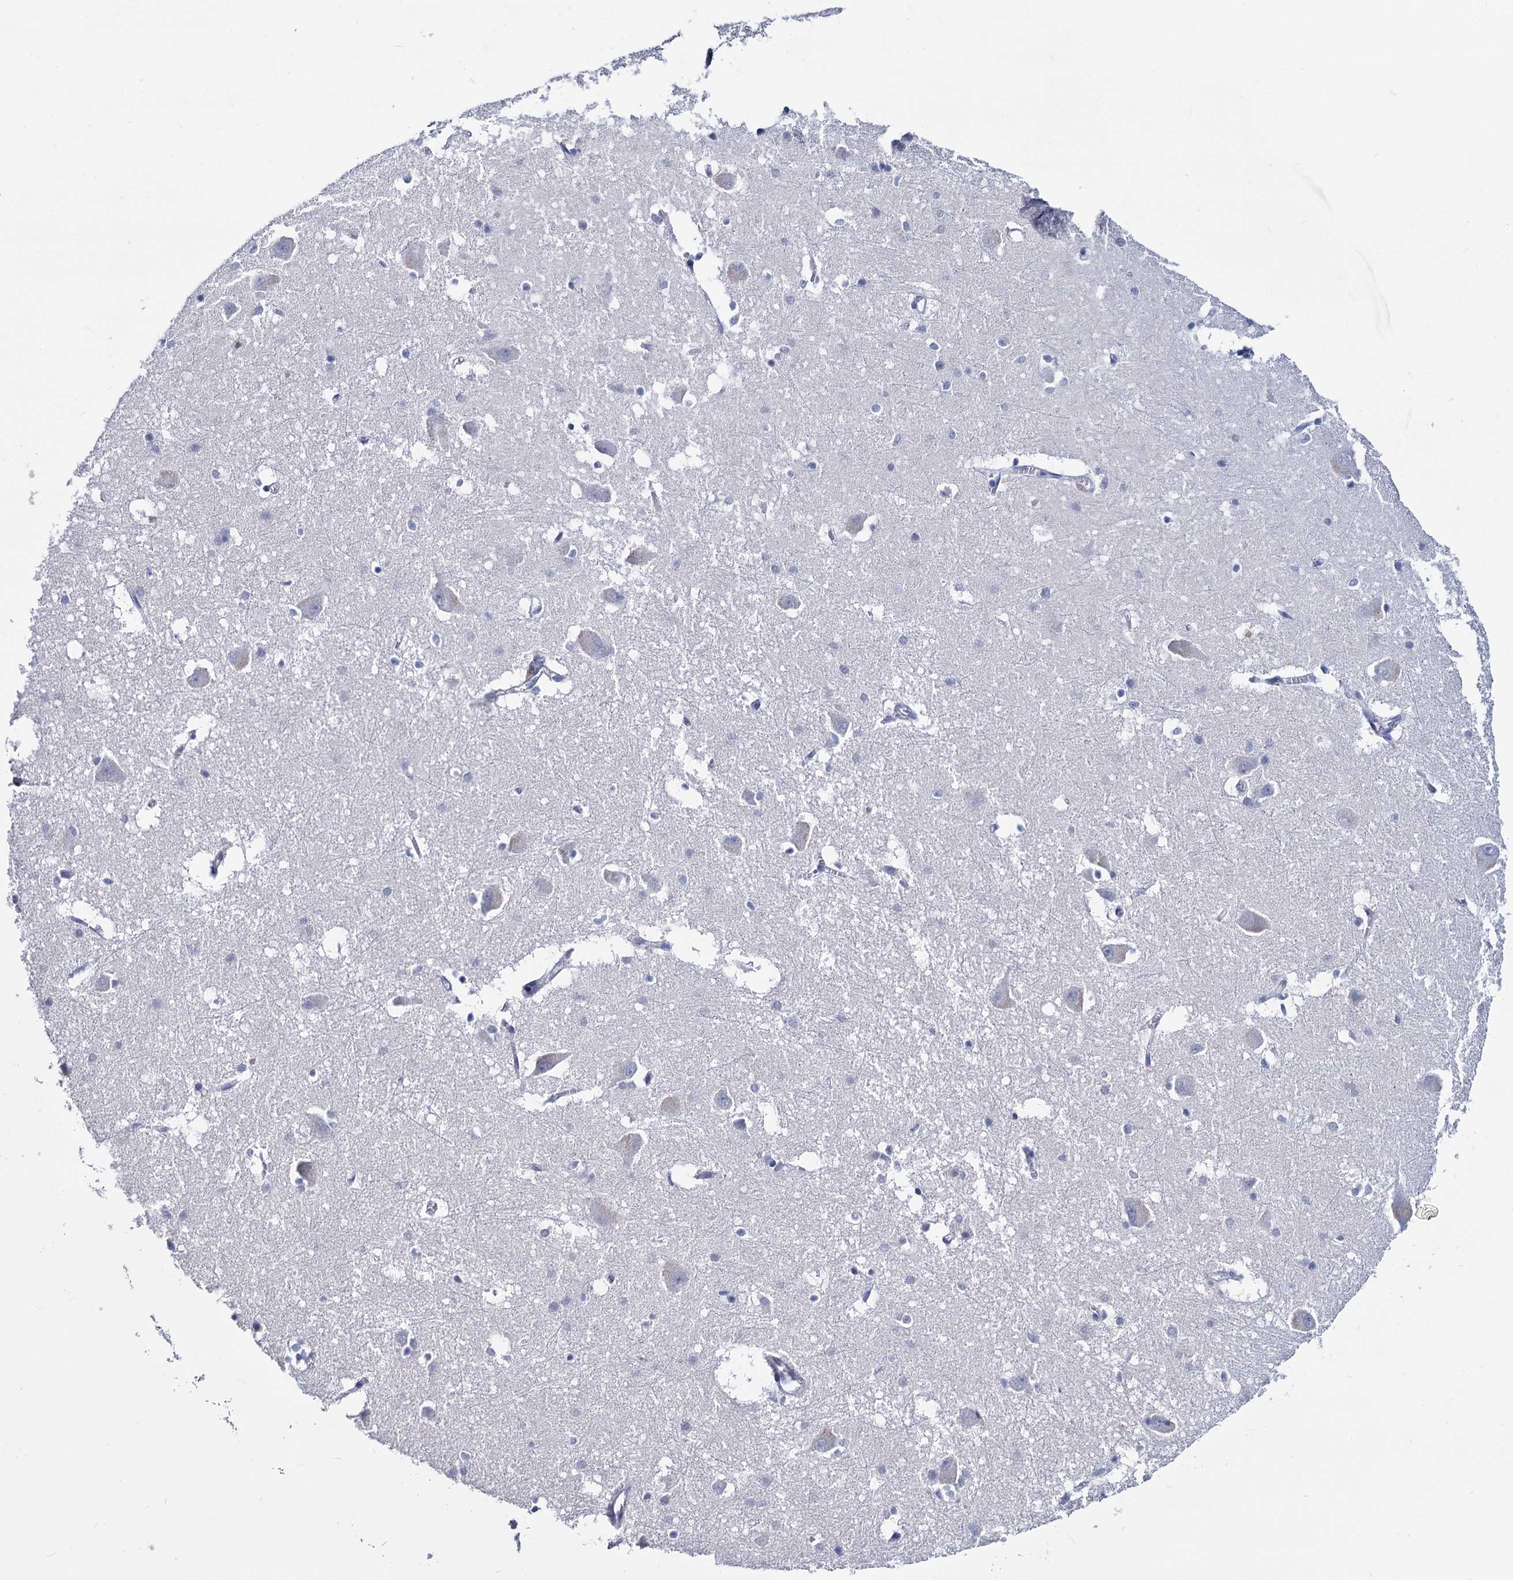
{"staining": {"intensity": "negative", "quantity": "none", "location": "none"}, "tissue": "caudate", "cell_type": "Glial cells", "image_type": "normal", "snomed": [{"axis": "morphology", "description": "Normal tissue, NOS"}, {"axis": "topography", "description": "Lateral ventricle wall"}], "caption": "Photomicrograph shows no protein staining in glial cells of unremarkable caudate. Brightfield microscopy of IHC stained with DAB (brown) and hematoxylin (blue), captured at high magnification.", "gene": "MAGEA4", "patient": {"sex": "male", "age": 37}}